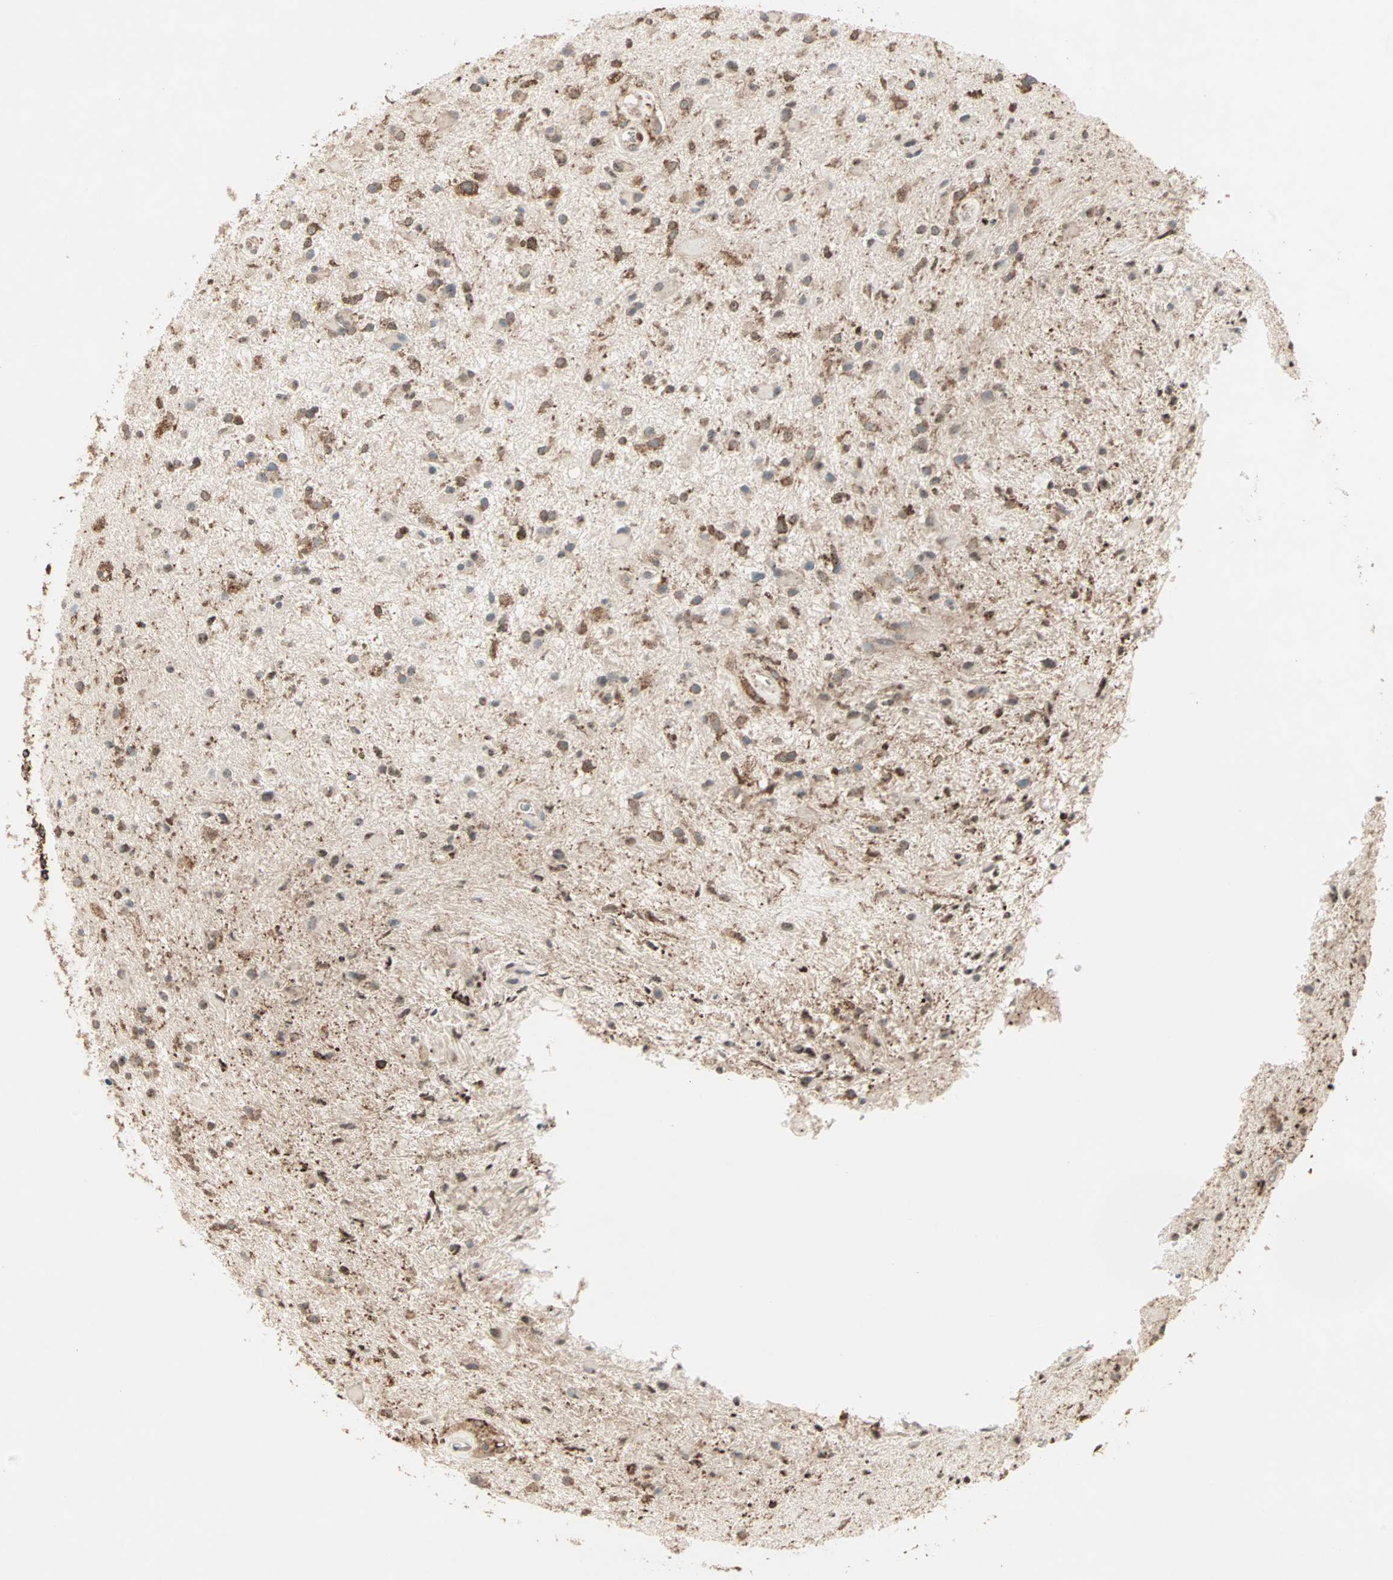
{"staining": {"intensity": "moderate", "quantity": ">75%", "location": "cytoplasmic/membranous"}, "tissue": "glioma", "cell_type": "Tumor cells", "image_type": "cancer", "snomed": [{"axis": "morphology", "description": "Glioma, malignant, High grade"}, {"axis": "topography", "description": "Brain"}], "caption": "Immunohistochemistry (IHC) of malignant glioma (high-grade) reveals medium levels of moderate cytoplasmic/membranous expression in about >75% of tumor cells. (DAB IHC, brown staining for protein, blue staining for nuclei).", "gene": "MMP3", "patient": {"sex": "male", "age": 33}}